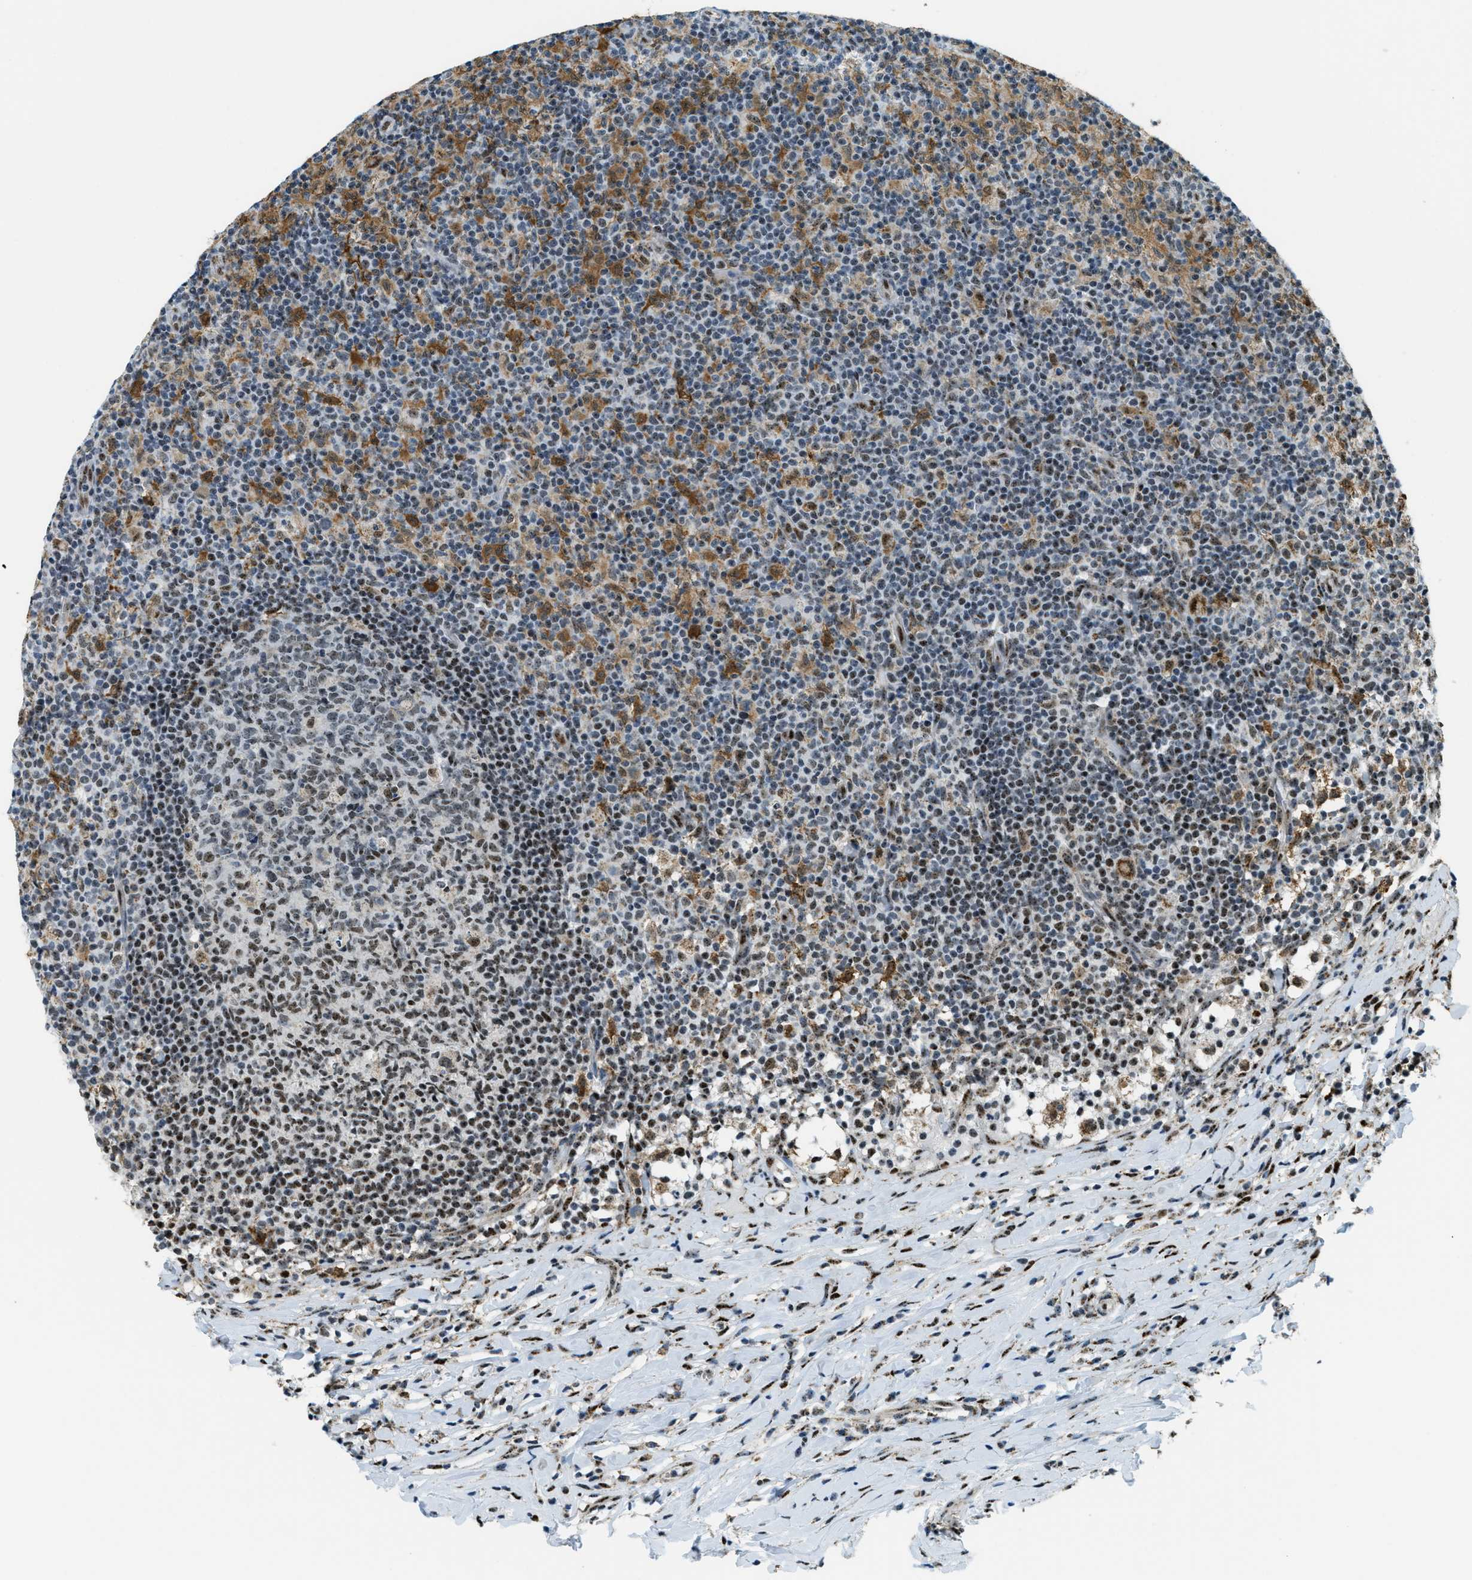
{"staining": {"intensity": "moderate", "quantity": "<25%", "location": "cytoplasmic/membranous,nuclear"}, "tissue": "lymph node", "cell_type": "Germinal center cells", "image_type": "normal", "snomed": [{"axis": "morphology", "description": "Normal tissue, NOS"}, {"axis": "morphology", "description": "Inflammation, NOS"}, {"axis": "topography", "description": "Lymph node"}], "caption": "Protein expression analysis of benign lymph node exhibits moderate cytoplasmic/membranous,nuclear staining in approximately <25% of germinal center cells. The protein of interest is stained brown, and the nuclei are stained in blue (DAB (3,3'-diaminobenzidine) IHC with brightfield microscopy, high magnification).", "gene": "SP100", "patient": {"sex": "male", "age": 55}}